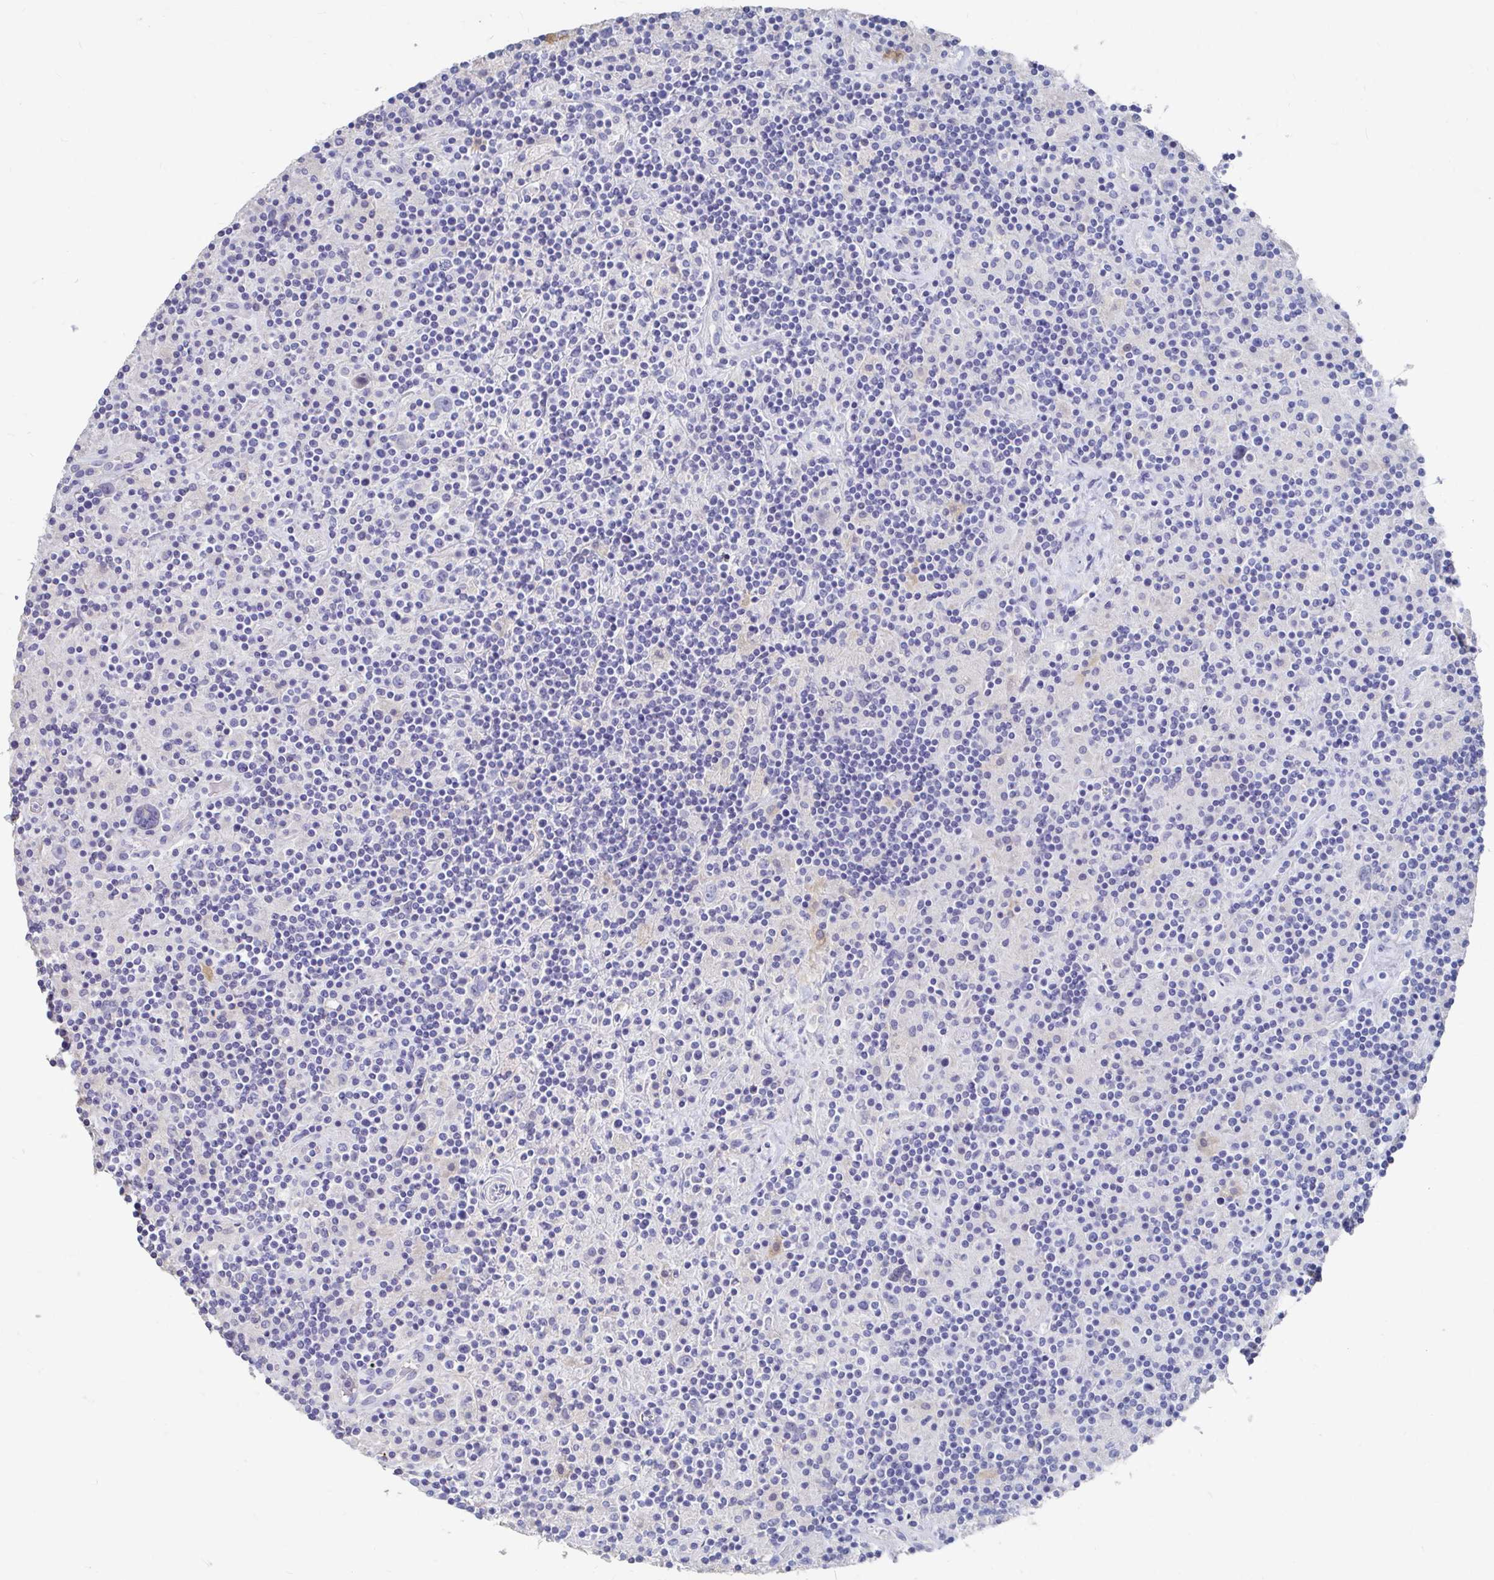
{"staining": {"intensity": "negative", "quantity": "none", "location": "none"}, "tissue": "lymphoma", "cell_type": "Tumor cells", "image_type": "cancer", "snomed": [{"axis": "morphology", "description": "Hodgkin's disease, NOS"}, {"axis": "topography", "description": "Lymph node"}], "caption": "High magnification brightfield microscopy of lymphoma stained with DAB (3,3'-diaminobenzidine) (brown) and counterstained with hematoxylin (blue): tumor cells show no significant expression. (DAB (3,3'-diaminobenzidine) IHC, high magnification).", "gene": "LAMC3", "patient": {"sex": "male", "age": 70}}